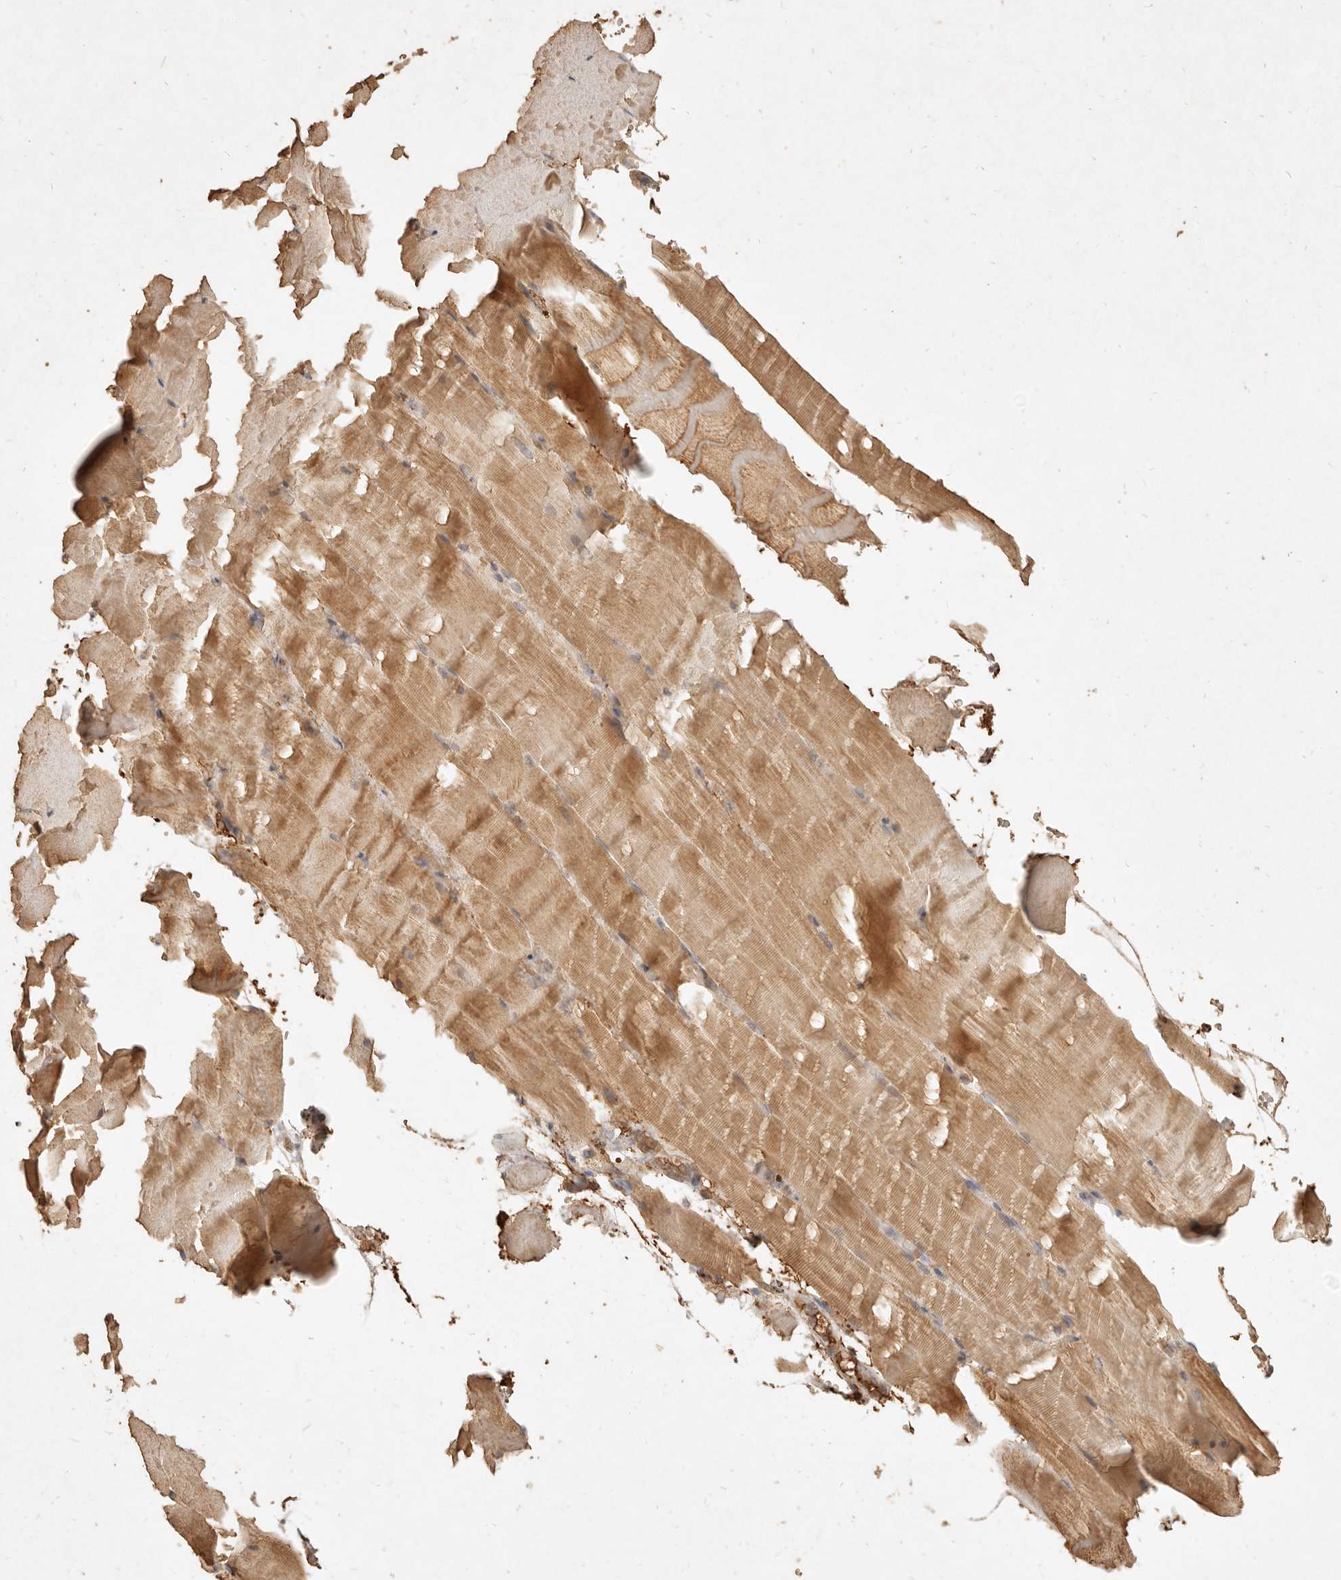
{"staining": {"intensity": "moderate", "quantity": ">75%", "location": "cytoplasmic/membranous"}, "tissue": "skeletal muscle", "cell_type": "Myocytes", "image_type": "normal", "snomed": [{"axis": "morphology", "description": "Normal tissue, NOS"}, {"axis": "topography", "description": "Skeletal muscle"}, {"axis": "topography", "description": "Parathyroid gland"}], "caption": "This histopathology image exhibits immunohistochemistry staining of unremarkable human skeletal muscle, with medium moderate cytoplasmic/membranous staining in about >75% of myocytes.", "gene": "FAM180B", "patient": {"sex": "female", "age": 37}}